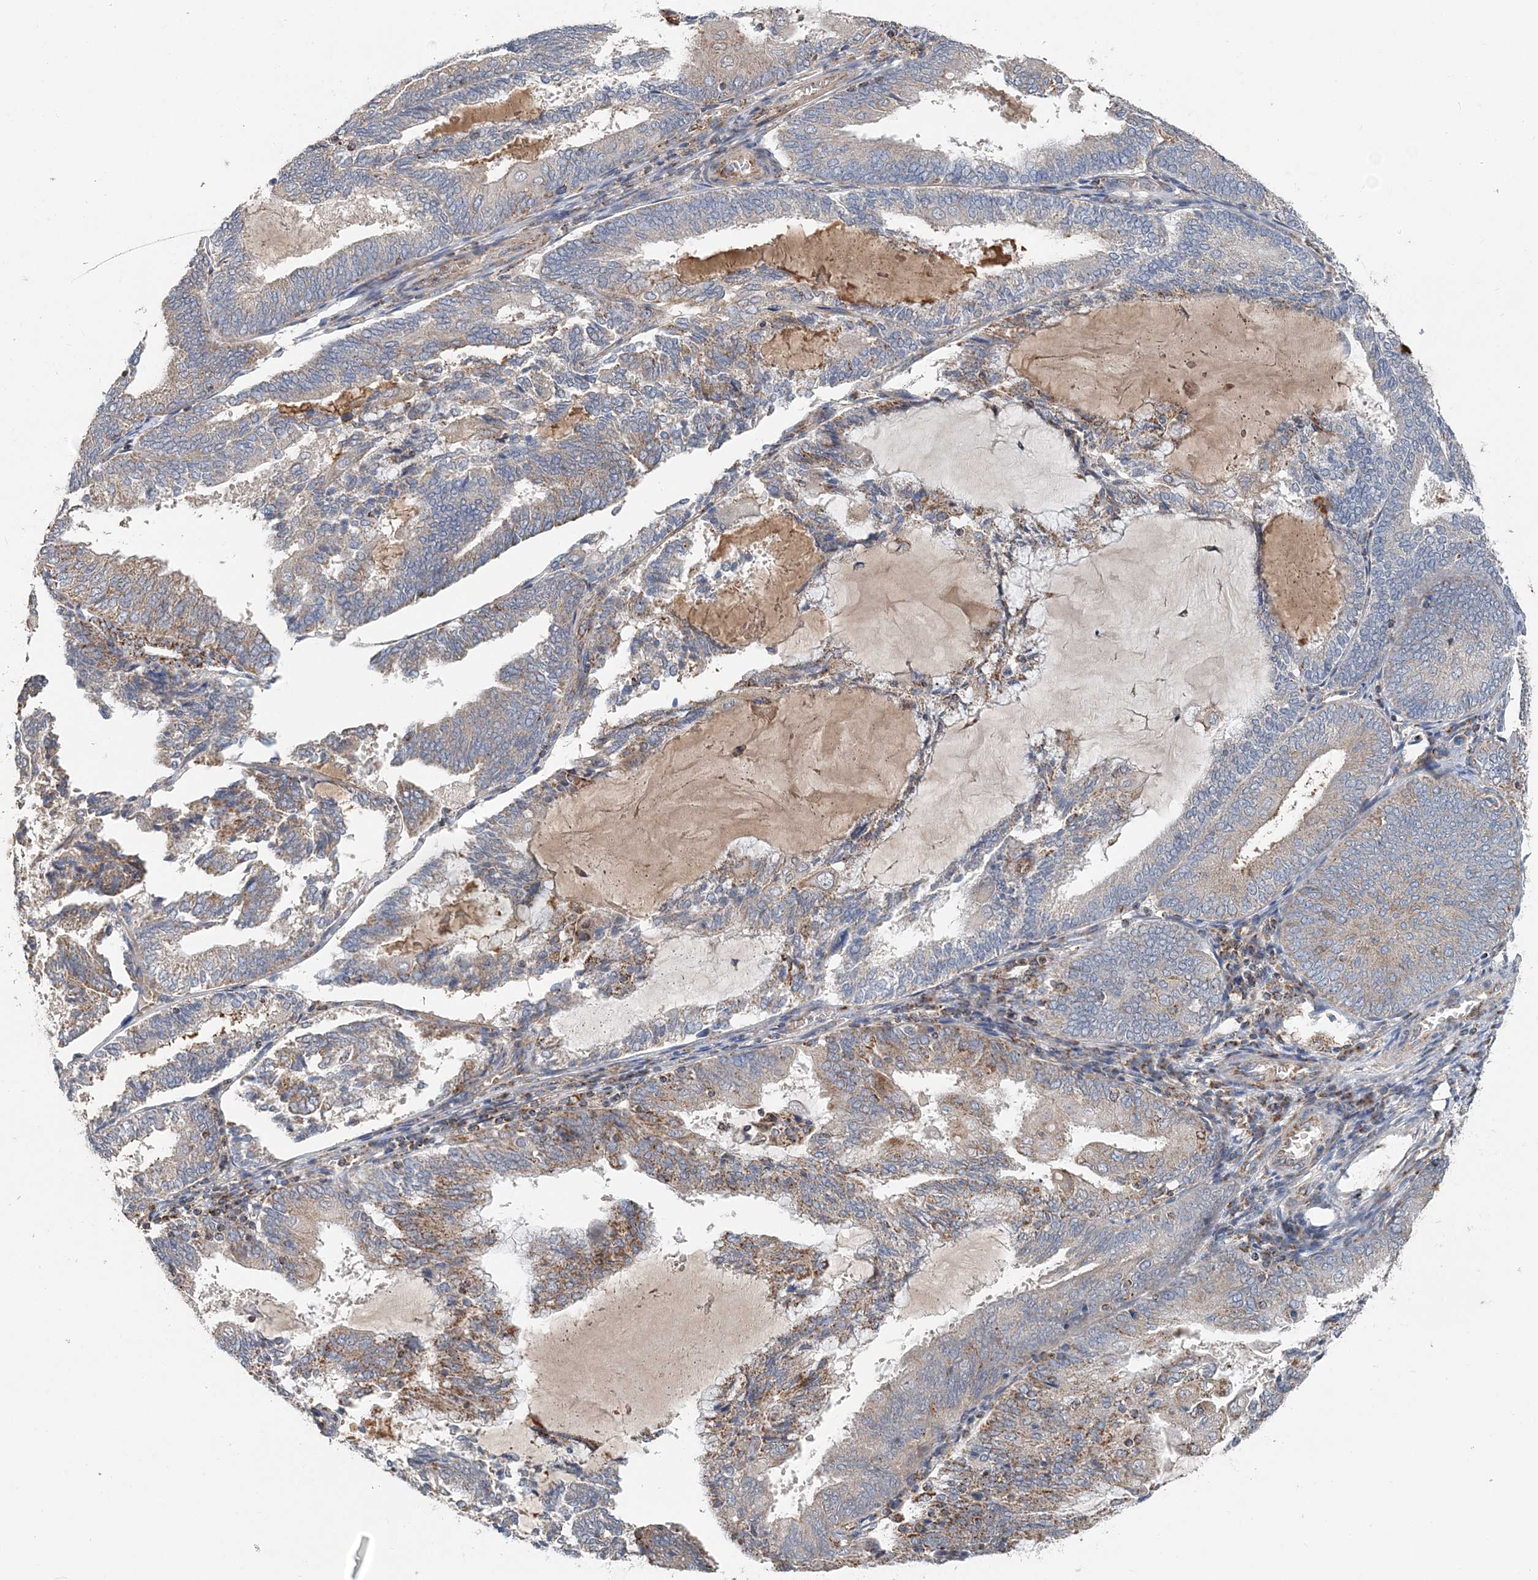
{"staining": {"intensity": "moderate", "quantity": "<25%", "location": "cytoplasmic/membranous"}, "tissue": "endometrial cancer", "cell_type": "Tumor cells", "image_type": "cancer", "snomed": [{"axis": "morphology", "description": "Adenocarcinoma, NOS"}, {"axis": "topography", "description": "Endometrium"}], "caption": "The immunohistochemical stain highlights moderate cytoplasmic/membranous staining in tumor cells of endometrial cancer (adenocarcinoma) tissue.", "gene": "SPRY2", "patient": {"sex": "female", "age": 81}}